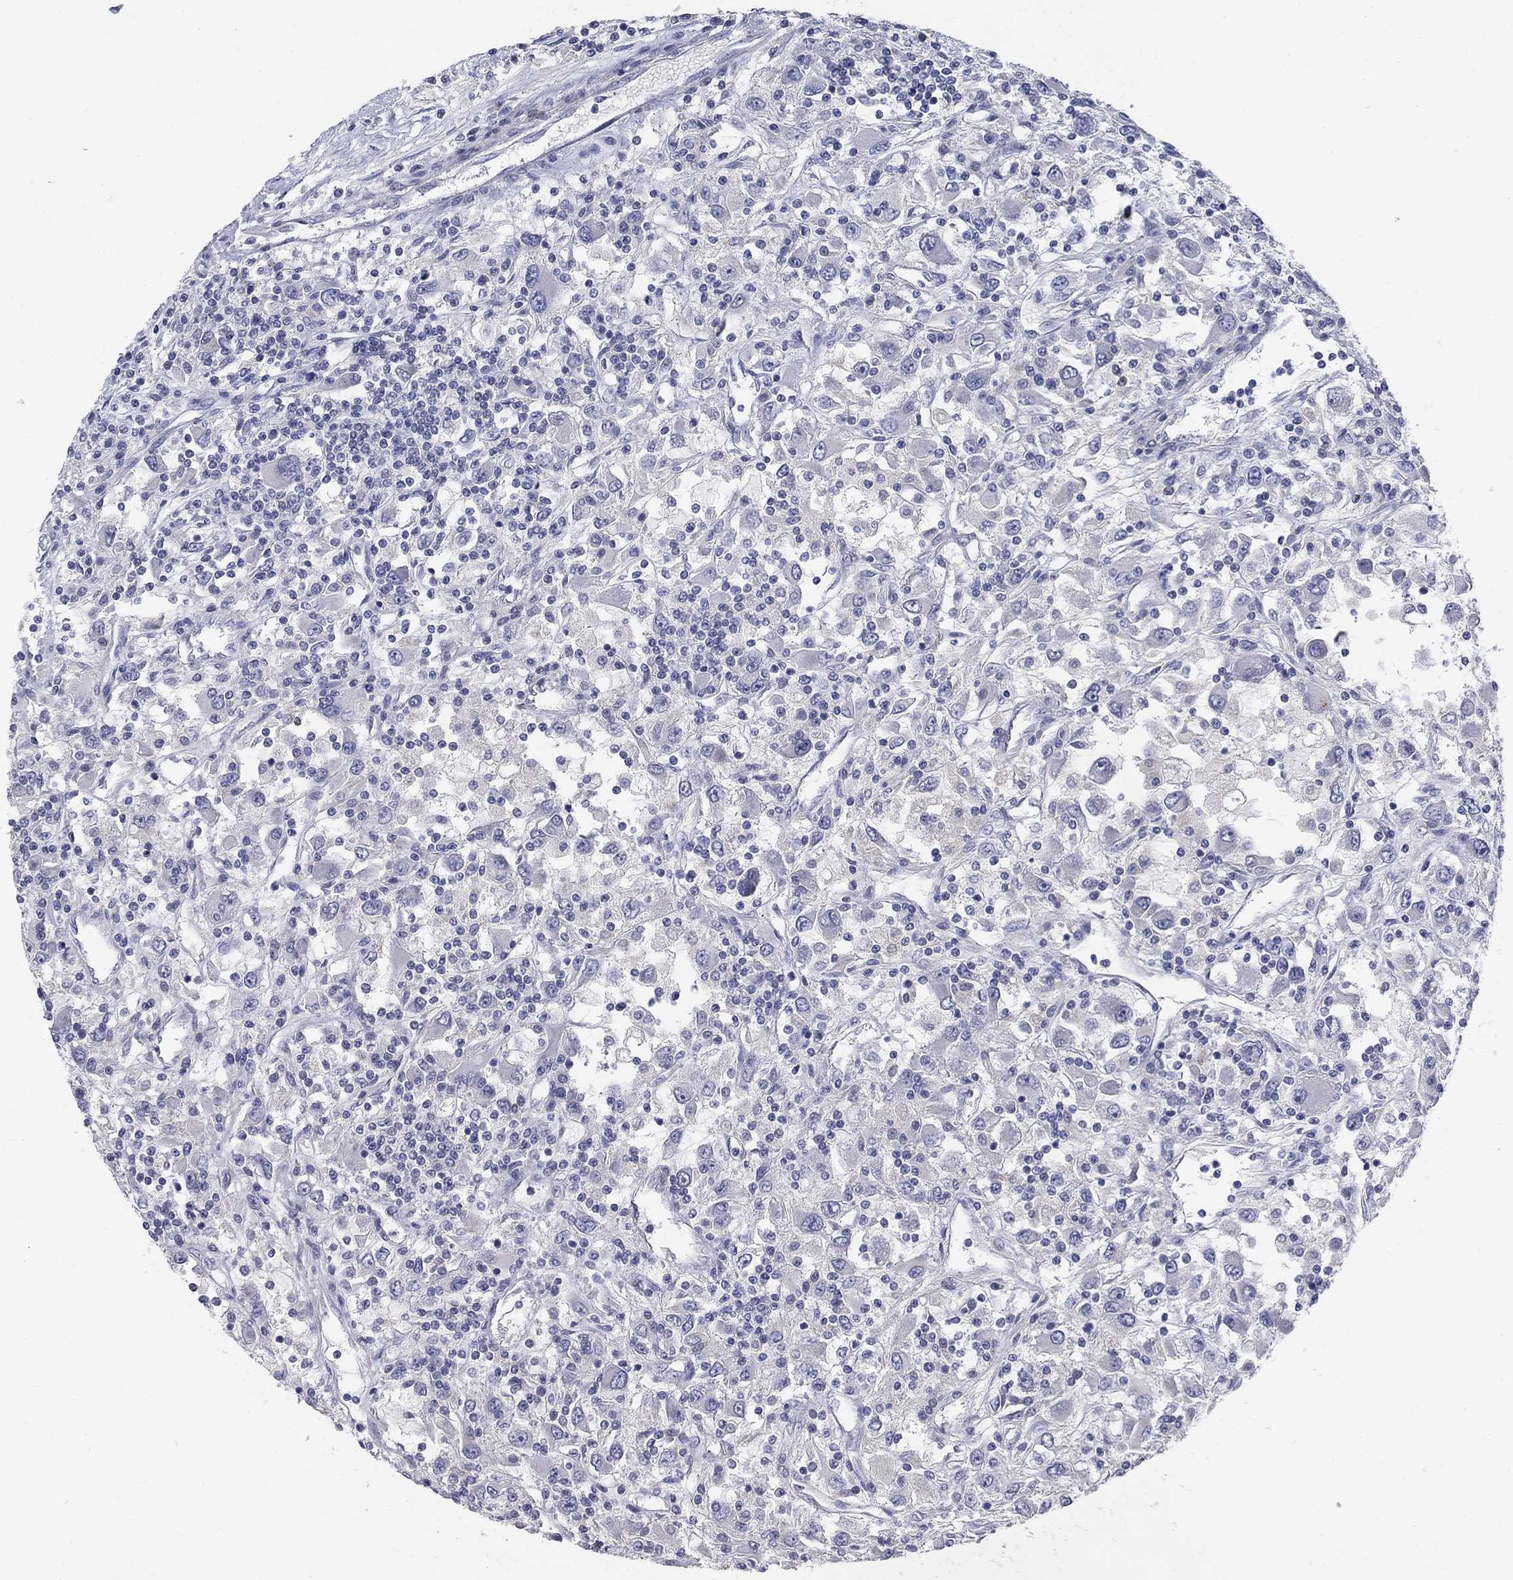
{"staining": {"intensity": "negative", "quantity": "none", "location": "none"}, "tissue": "renal cancer", "cell_type": "Tumor cells", "image_type": "cancer", "snomed": [{"axis": "morphology", "description": "Adenocarcinoma, NOS"}, {"axis": "topography", "description": "Kidney"}], "caption": "Immunohistochemical staining of renal cancer (adenocarcinoma) reveals no significant positivity in tumor cells. Brightfield microscopy of IHC stained with DAB (3,3'-diaminobenzidine) (brown) and hematoxylin (blue), captured at high magnification.", "gene": "NTRK2", "patient": {"sex": "female", "age": 67}}